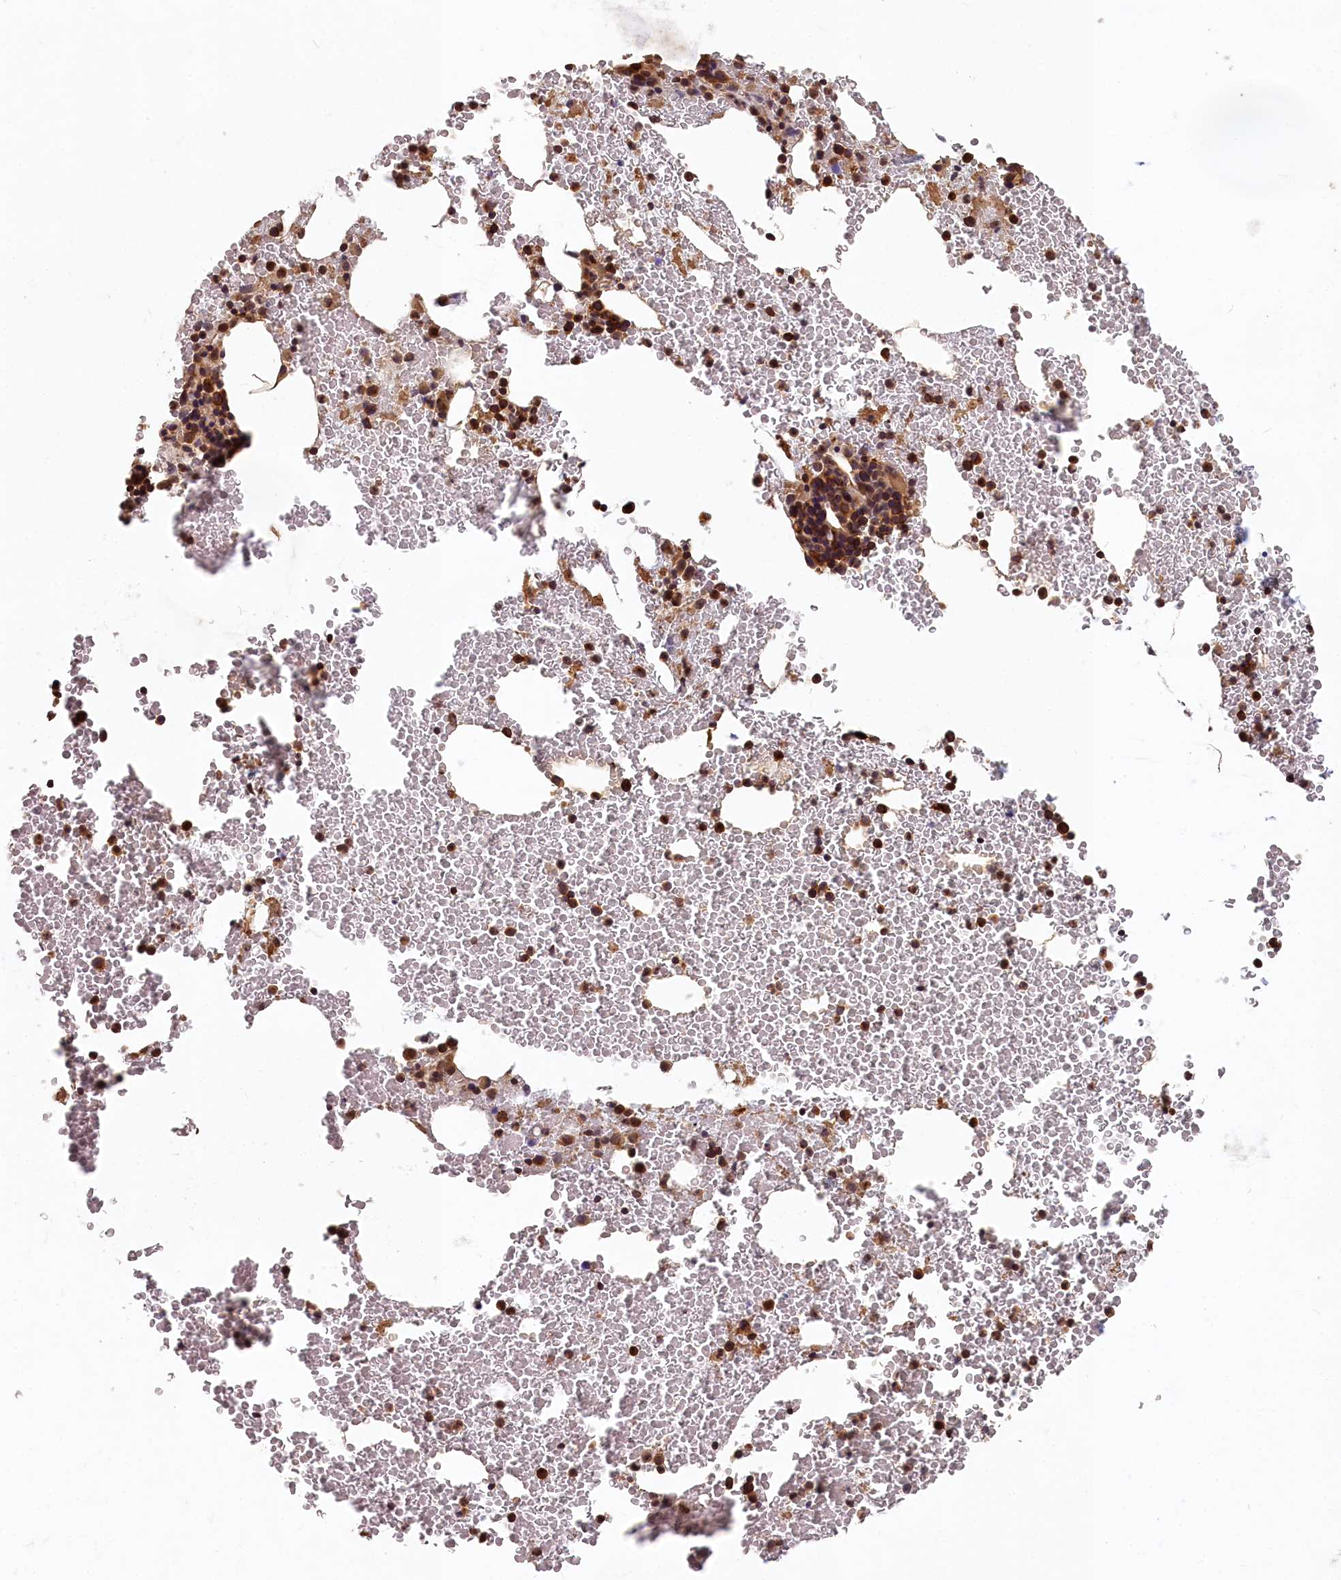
{"staining": {"intensity": "moderate", "quantity": "25%-75%", "location": "cytoplasmic/membranous,nuclear"}, "tissue": "bone marrow", "cell_type": "Hematopoietic cells", "image_type": "normal", "snomed": [{"axis": "morphology", "description": "Normal tissue, NOS"}, {"axis": "morphology", "description": "Inflammation, NOS"}, {"axis": "topography", "description": "Bone marrow"}], "caption": "Human bone marrow stained for a protein (brown) shows moderate cytoplasmic/membranous,nuclear positive expression in approximately 25%-75% of hematopoietic cells.", "gene": "TMEM116", "patient": {"sex": "female", "age": 78}}